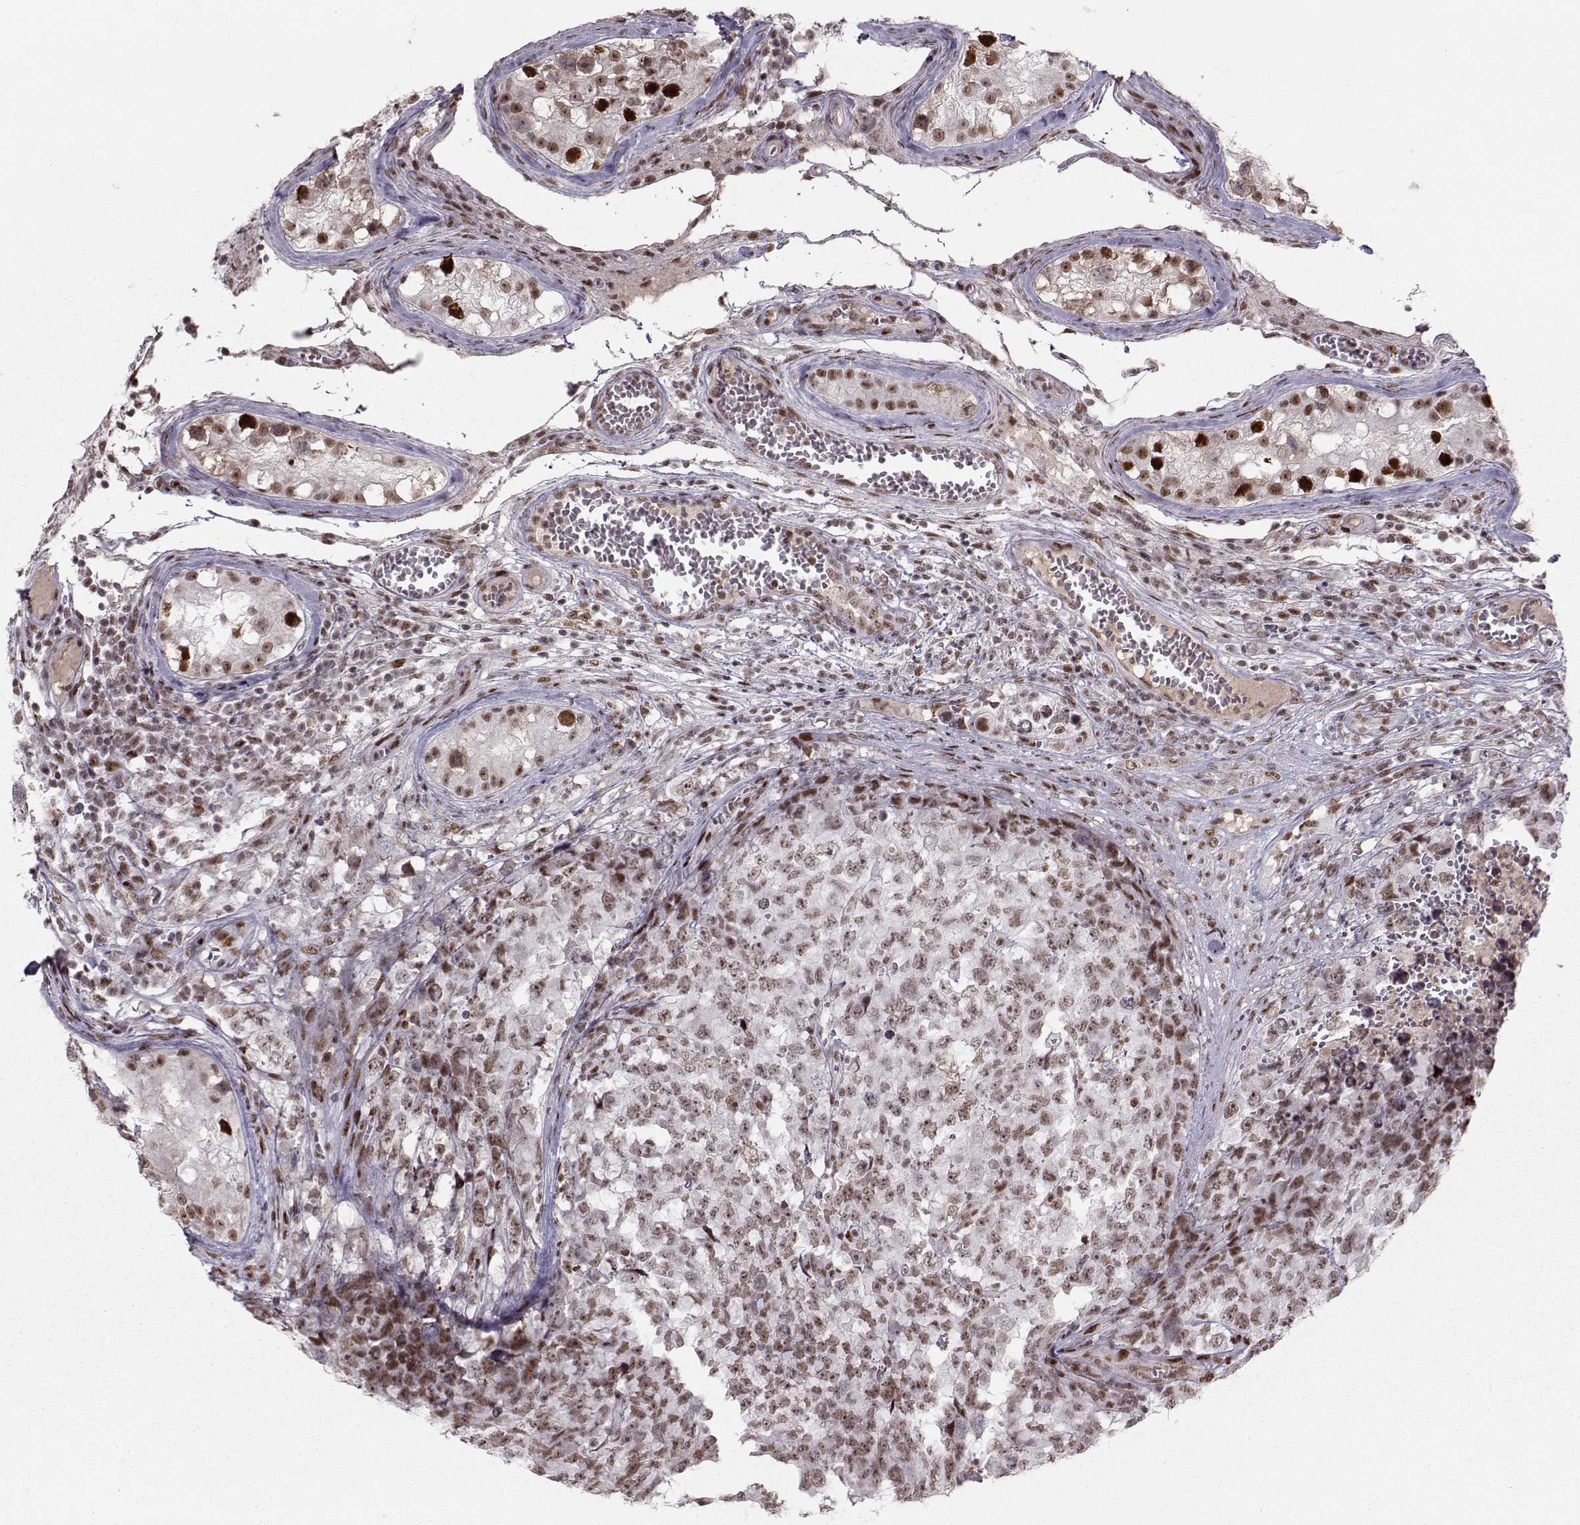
{"staining": {"intensity": "moderate", "quantity": "<25%", "location": "nuclear"}, "tissue": "testis cancer", "cell_type": "Tumor cells", "image_type": "cancer", "snomed": [{"axis": "morphology", "description": "Carcinoma, Embryonal, NOS"}, {"axis": "topography", "description": "Testis"}], "caption": "Embryonal carcinoma (testis) stained with a protein marker exhibits moderate staining in tumor cells.", "gene": "SNAPC2", "patient": {"sex": "male", "age": 23}}